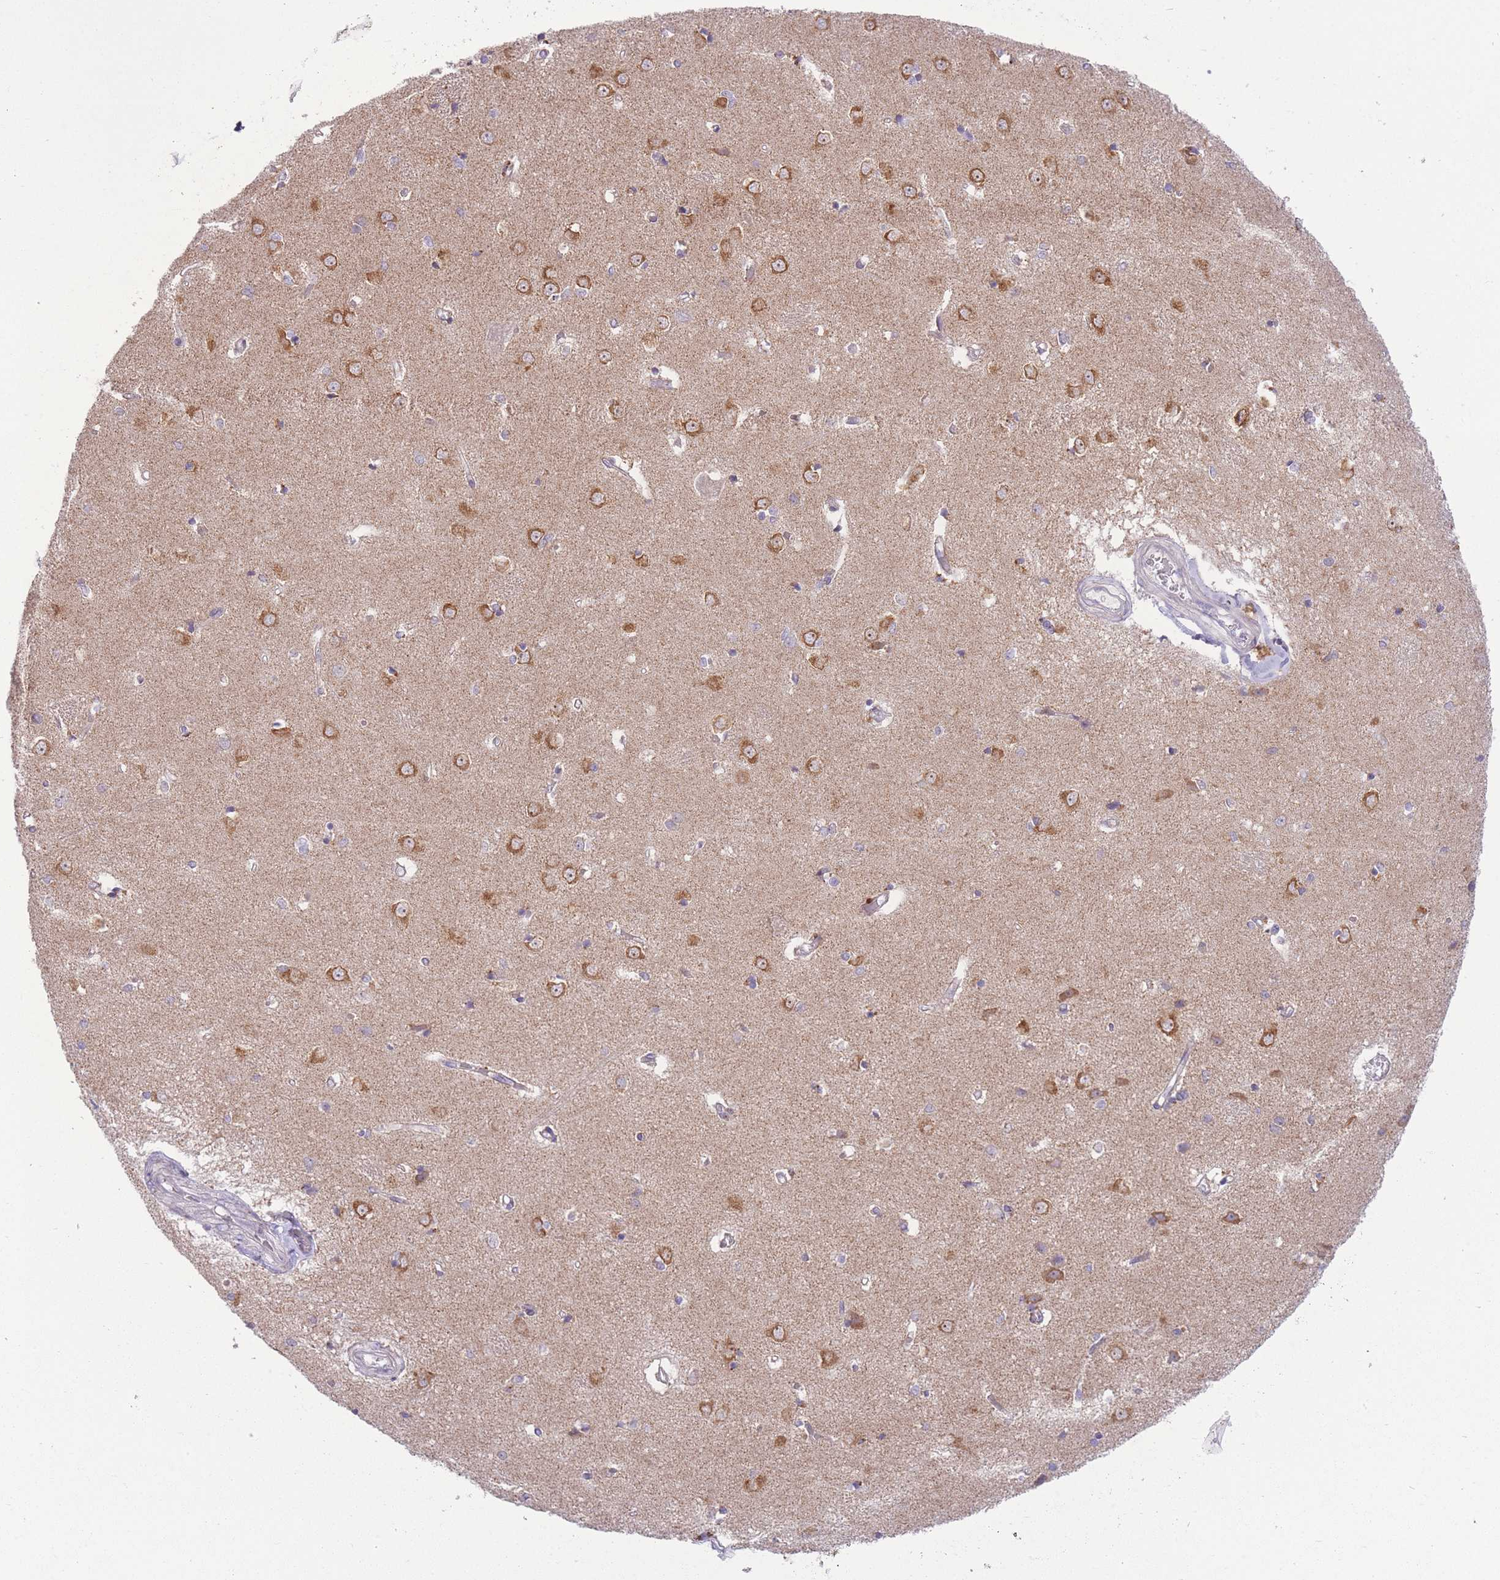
{"staining": {"intensity": "weak", "quantity": "25%-75%", "location": "cytoplasmic/membranous"}, "tissue": "caudate", "cell_type": "Glial cells", "image_type": "normal", "snomed": [{"axis": "morphology", "description": "Normal tissue, NOS"}, {"axis": "topography", "description": "Lateral ventricle wall"}], "caption": "The image shows immunohistochemical staining of unremarkable caudate. There is weak cytoplasmic/membranous expression is present in approximately 25%-75% of glial cells.", "gene": "BOLA2B", "patient": {"sex": "male", "age": 37}}